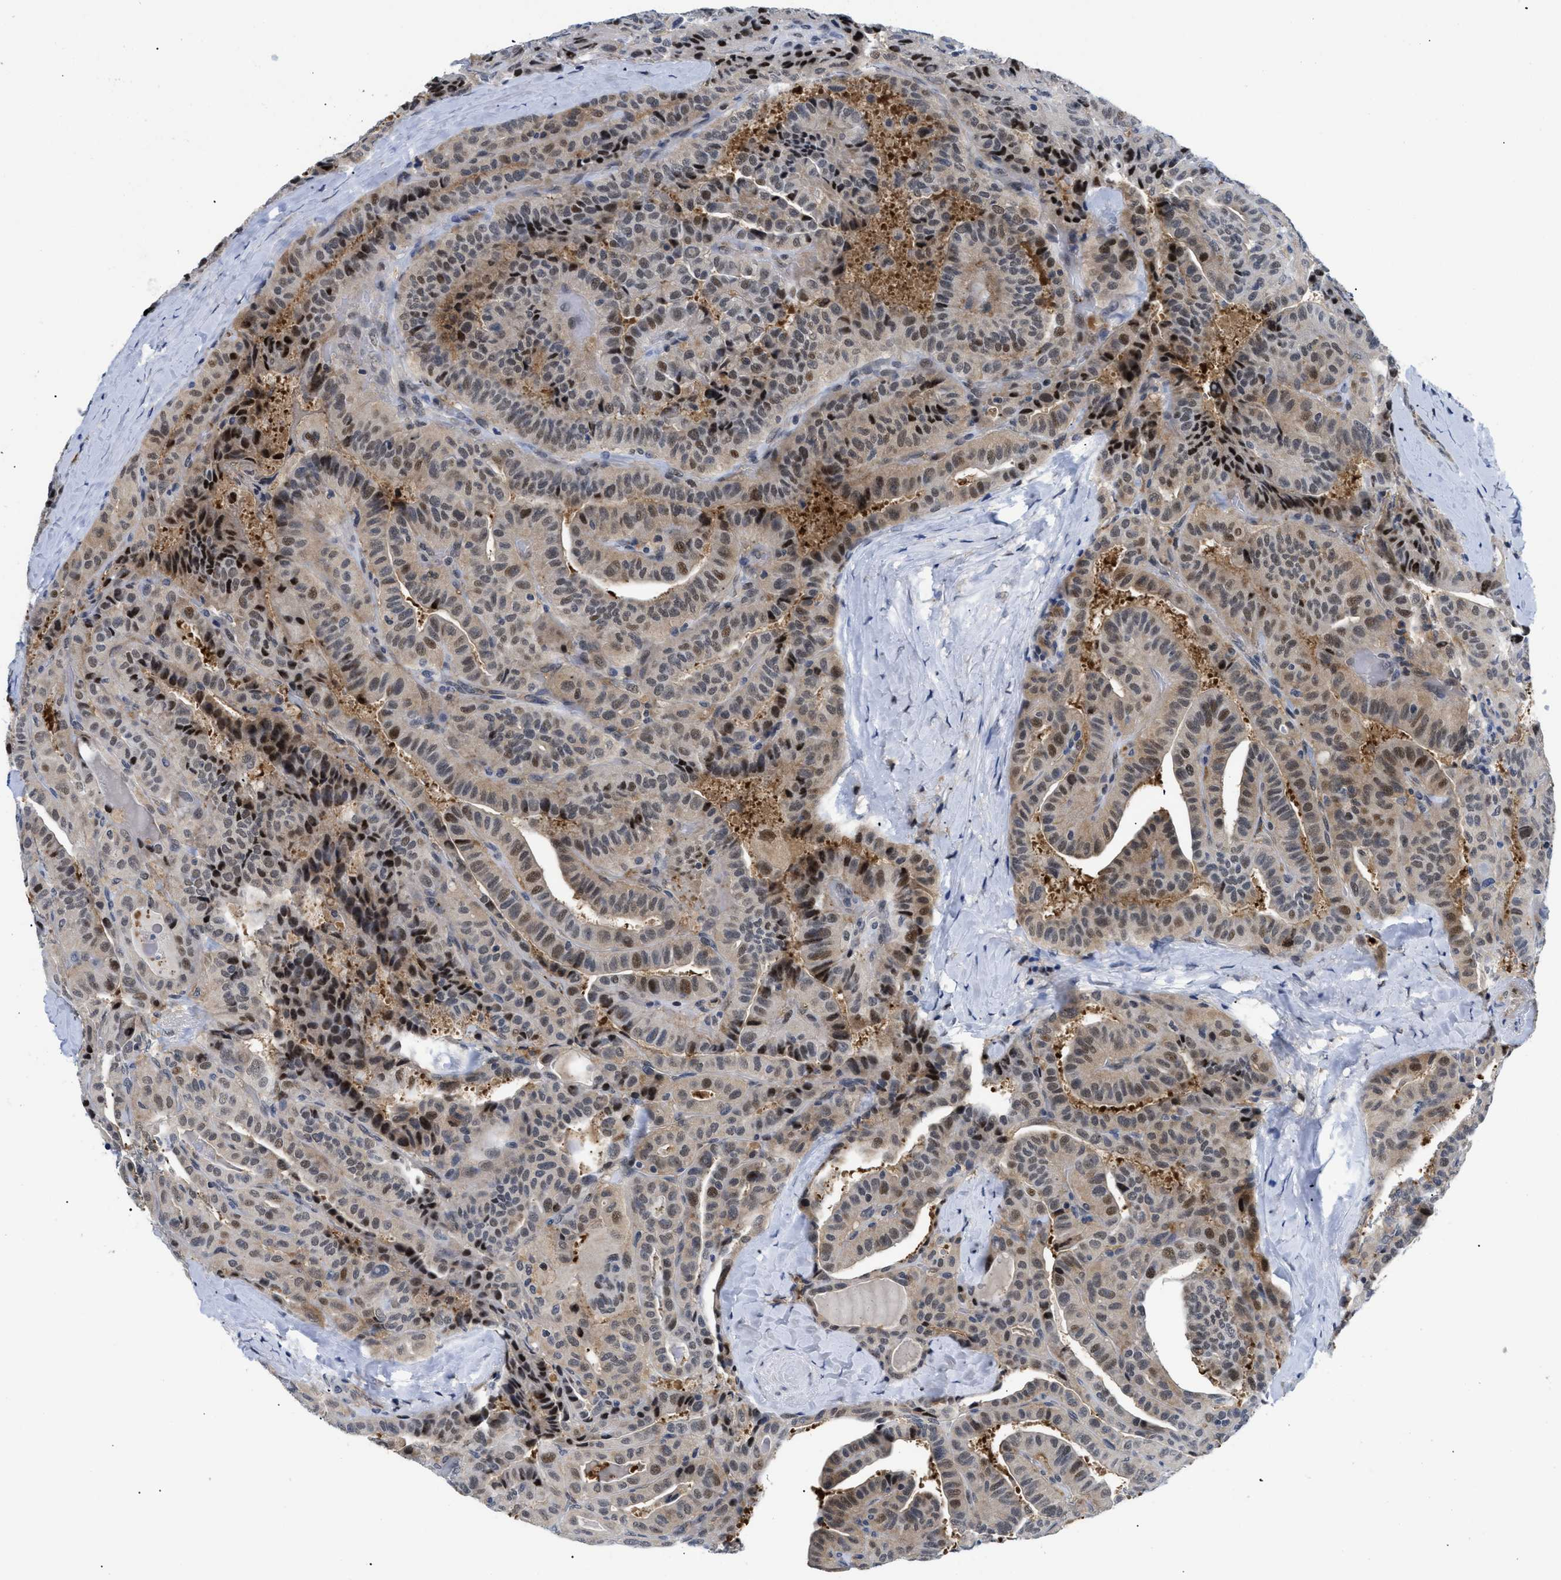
{"staining": {"intensity": "moderate", "quantity": "25%-75%", "location": "nuclear"}, "tissue": "thyroid cancer", "cell_type": "Tumor cells", "image_type": "cancer", "snomed": [{"axis": "morphology", "description": "Papillary adenocarcinoma, NOS"}, {"axis": "topography", "description": "Thyroid gland"}], "caption": "Brown immunohistochemical staining in human papillary adenocarcinoma (thyroid) shows moderate nuclear staining in about 25%-75% of tumor cells. (IHC, brightfield microscopy, high magnification).", "gene": "SLC29A2", "patient": {"sex": "male", "age": 77}}